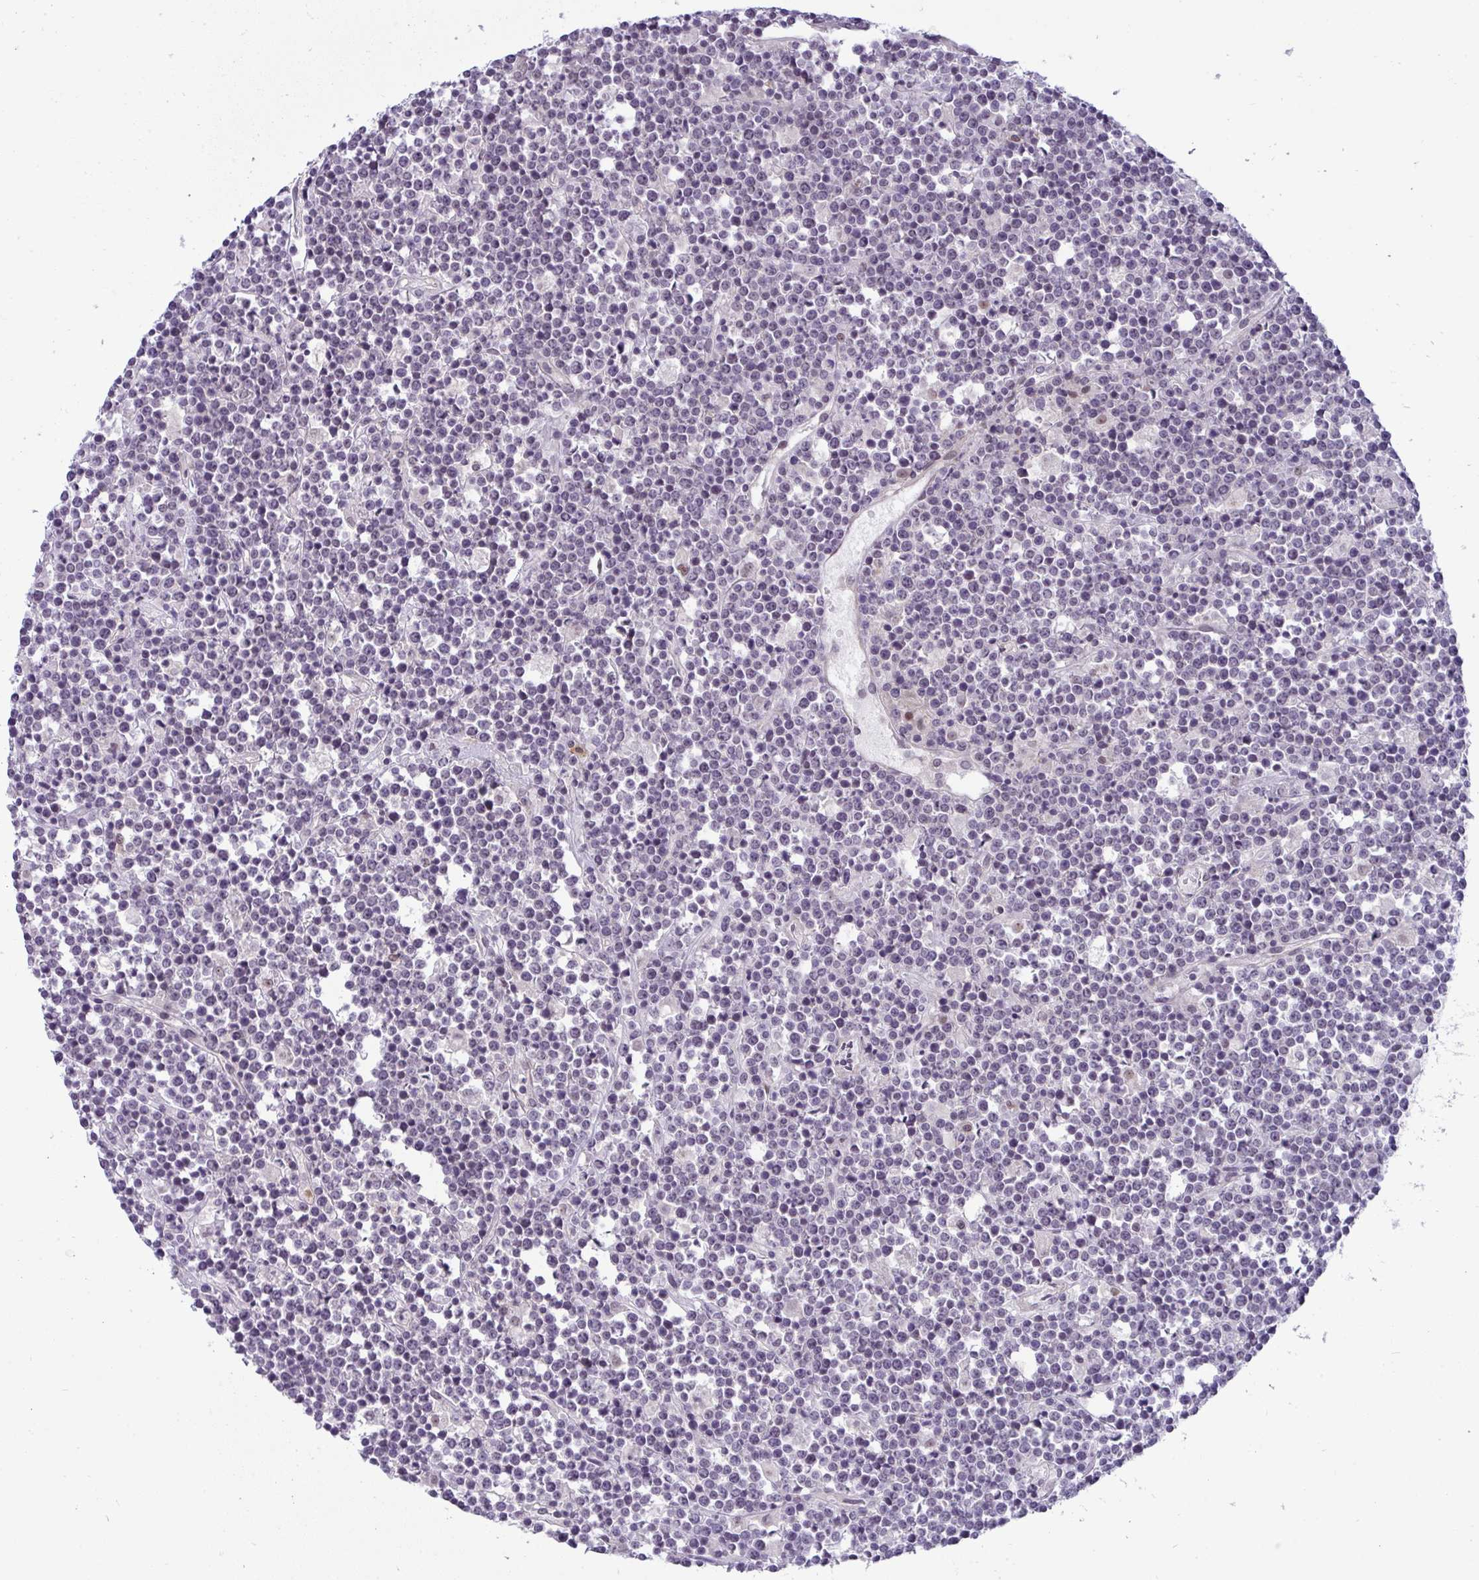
{"staining": {"intensity": "negative", "quantity": "none", "location": "none"}, "tissue": "lymphoma", "cell_type": "Tumor cells", "image_type": "cancer", "snomed": [{"axis": "morphology", "description": "Malignant lymphoma, non-Hodgkin's type, High grade"}, {"axis": "topography", "description": "Ovary"}], "caption": "Image shows no protein expression in tumor cells of malignant lymphoma, non-Hodgkin's type (high-grade) tissue. (Stains: DAB (3,3'-diaminobenzidine) immunohistochemistry (IHC) with hematoxylin counter stain, Microscopy: brightfield microscopy at high magnification).", "gene": "DZIP1", "patient": {"sex": "female", "age": 56}}